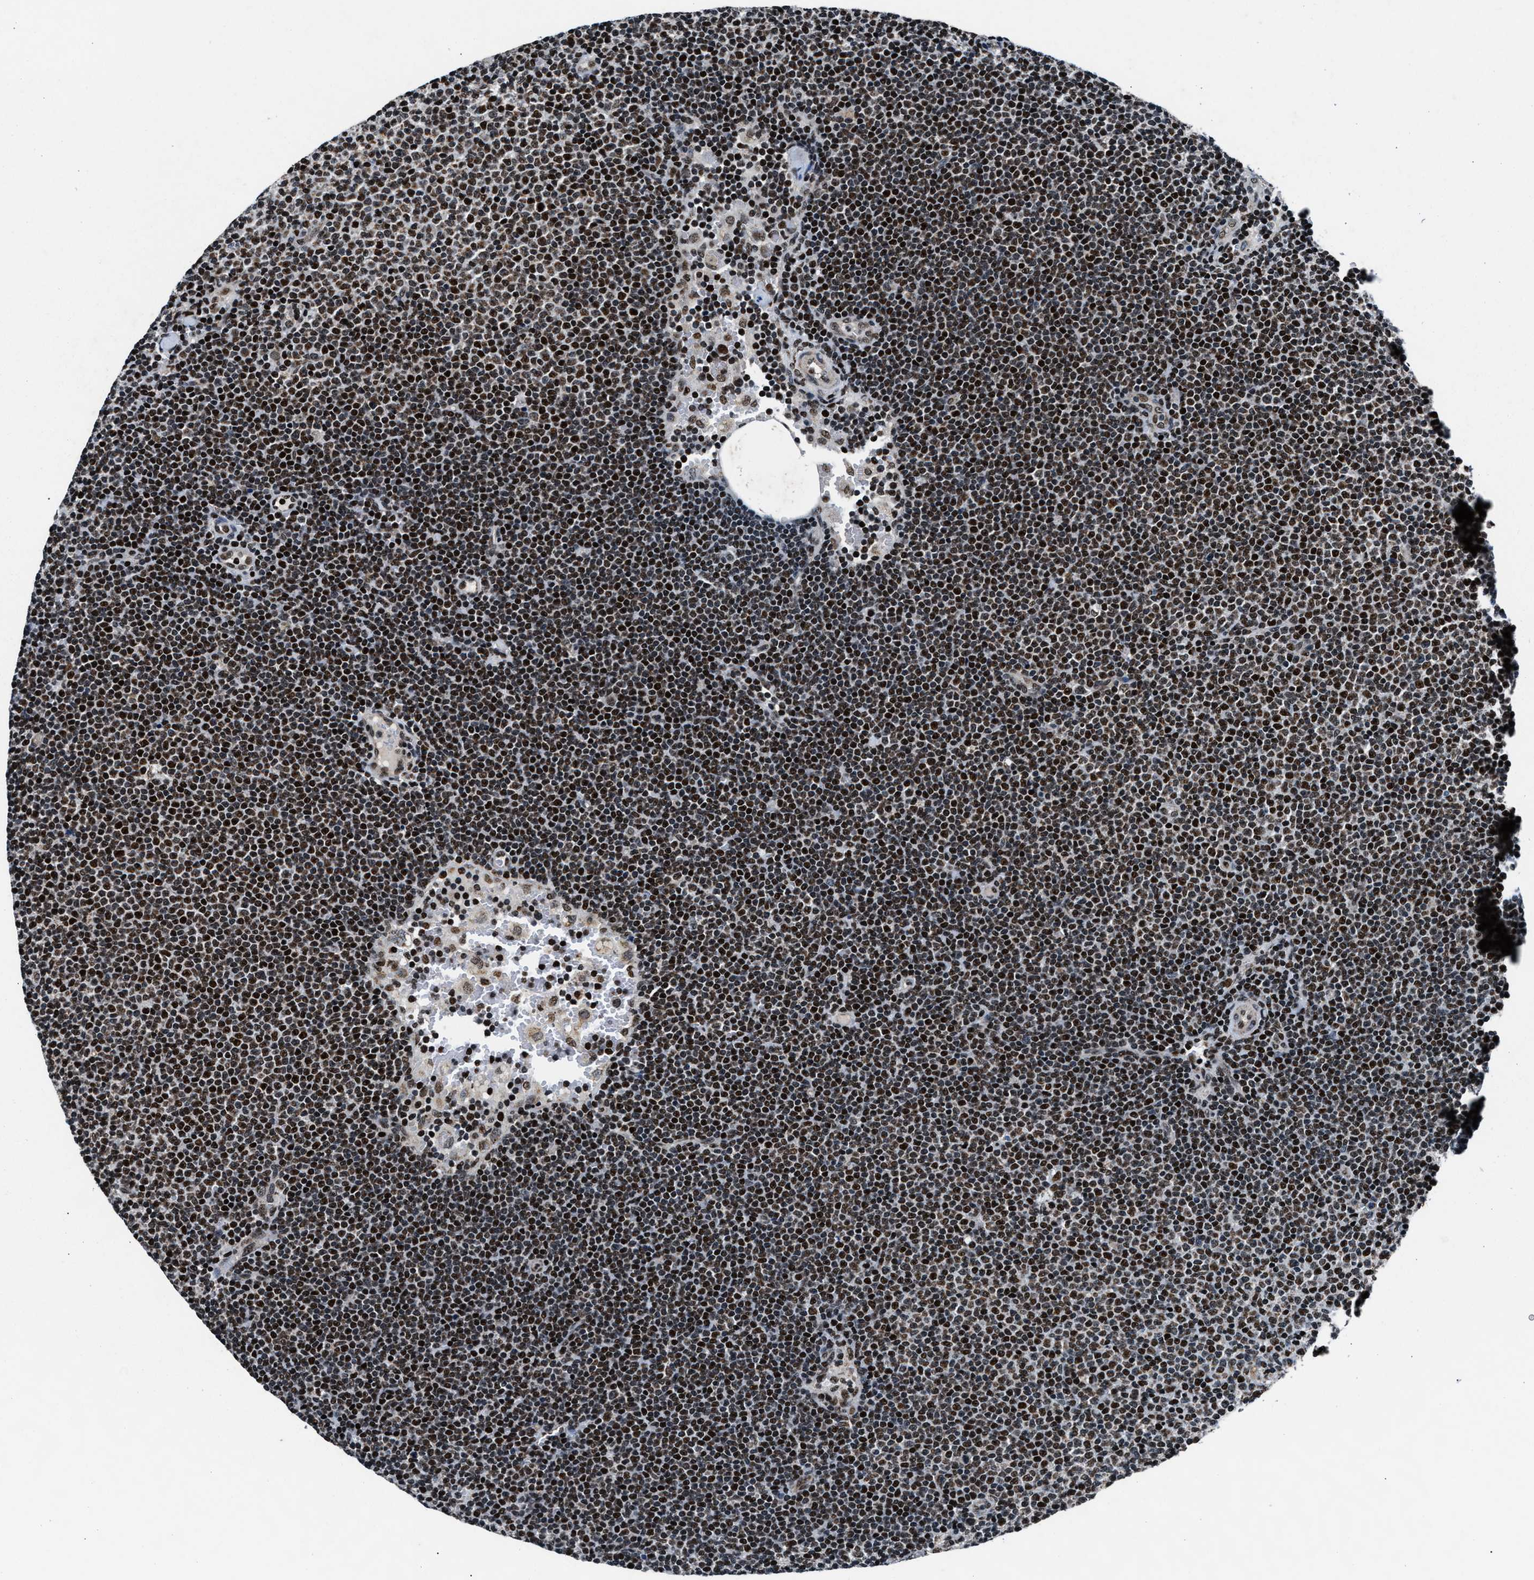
{"staining": {"intensity": "strong", "quantity": ">75%", "location": "nuclear"}, "tissue": "lymphoma", "cell_type": "Tumor cells", "image_type": "cancer", "snomed": [{"axis": "morphology", "description": "Malignant lymphoma, non-Hodgkin's type, Low grade"}, {"axis": "topography", "description": "Lymph node"}], "caption": "Low-grade malignant lymphoma, non-Hodgkin's type stained with DAB (3,3'-diaminobenzidine) immunohistochemistry displays high levels of strong nuclear positivity in about >75% of tumor cells. The protein is shown in brown color, while the nuclei are stained blue.", "gene": "PRRC2B", "patient": {"sex": "female", "age": 53}}